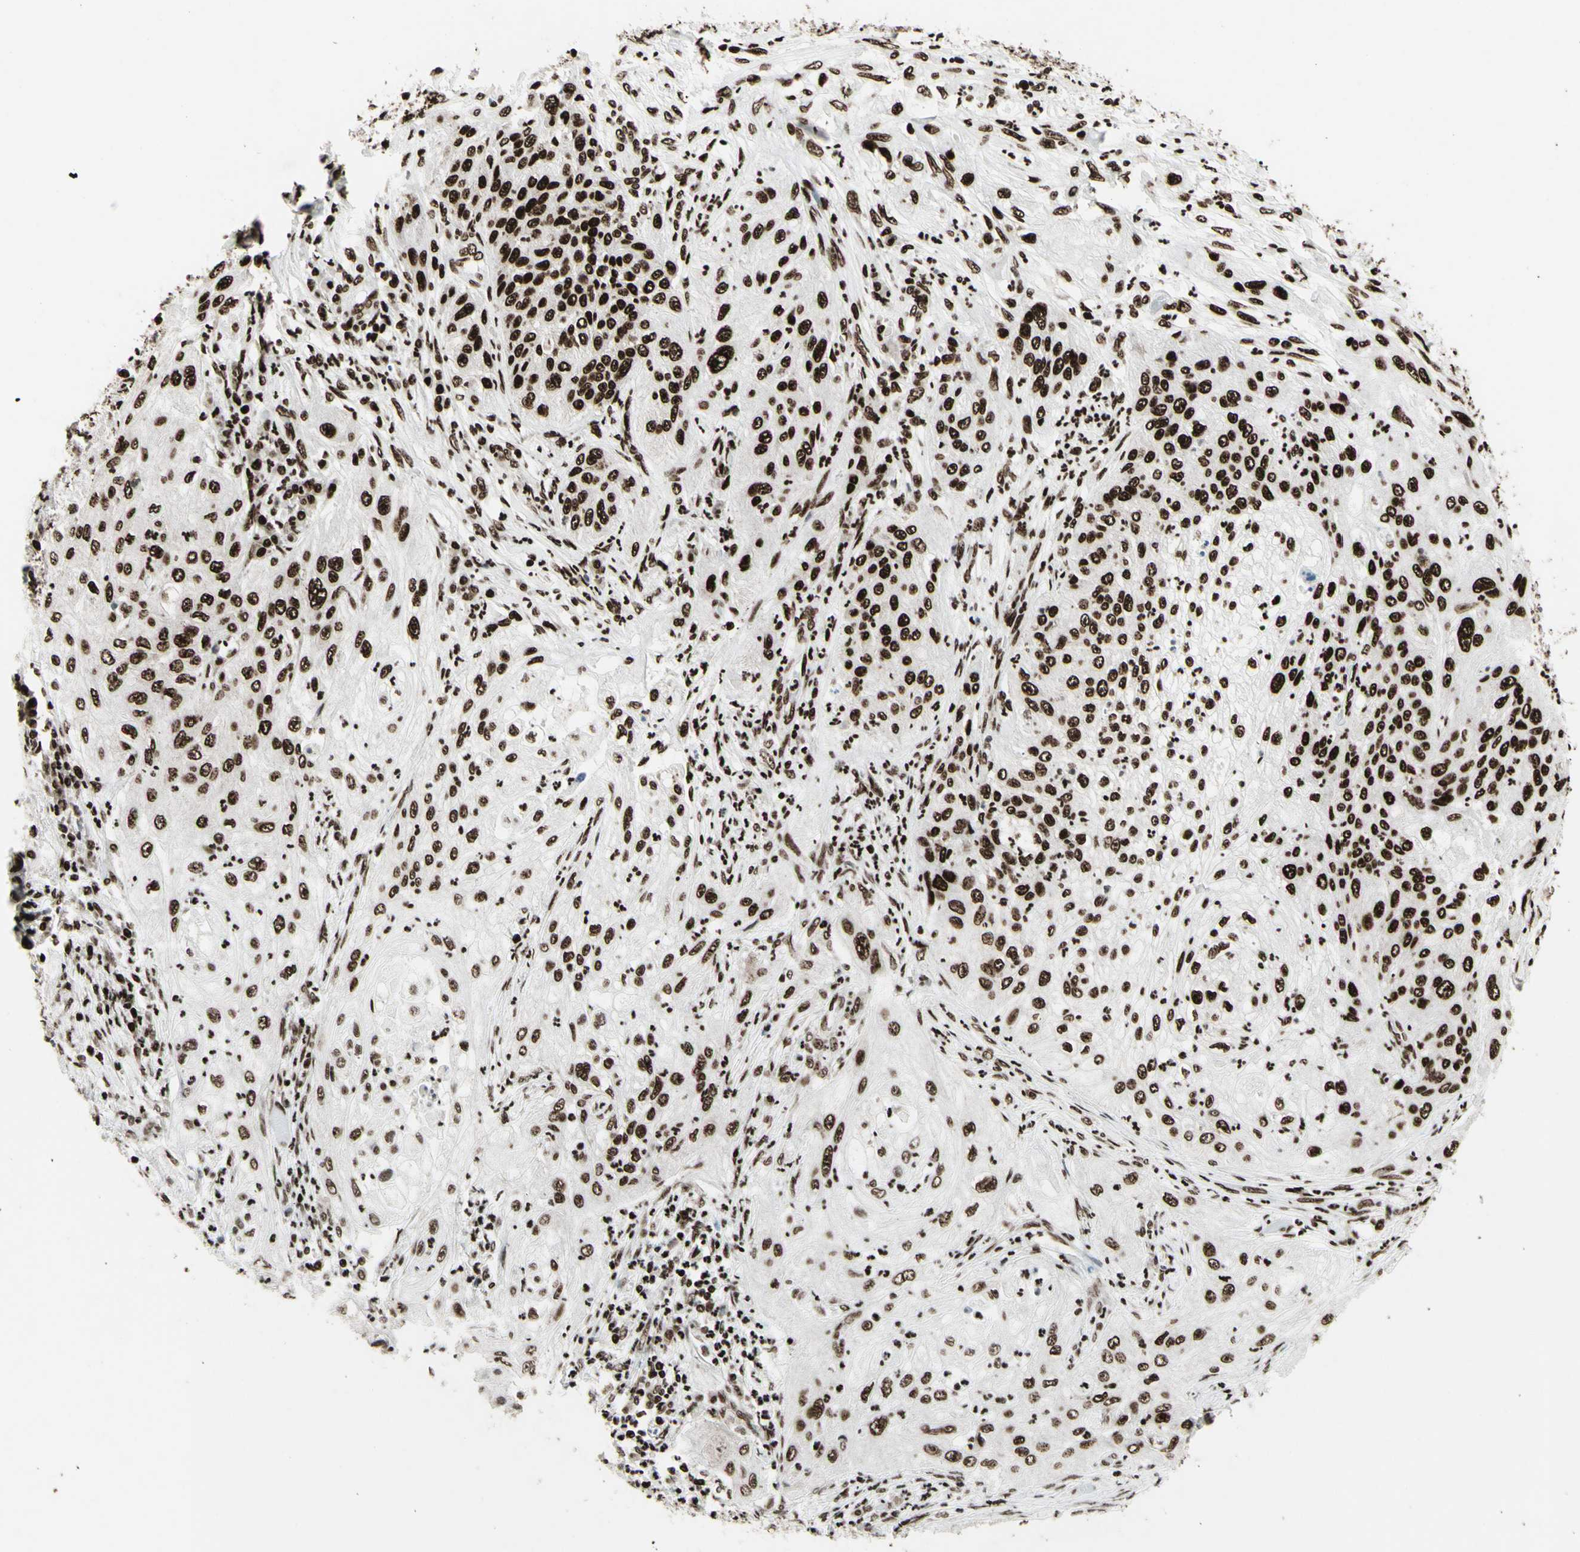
{"staining": {"intensity": "strong", "quantity": ">75%", "location": "nuclear"}, "tissue": "lung cancer", "cell_type": "Tumor cells", "image_type": "cancer", "snomed": [{"axis": "morphology", "description": "Inflammation, NOS"}, {"axis": "morphology", "description": "Squamous cell carcinoma, NOS"}, {"axis": "topography", "description": "Lymph node"}, {"axis": "topography", "description": "Soft tissue"}, {"axis": "topography", "description": "Lung"}], "caption": "A brown stain labels strong nuclear expression of a protein in lung cancer (squamous cell carcinoma) tumor cells.", "gene": "U2AF2", "patient": {"sex": "male", "age": 66}}